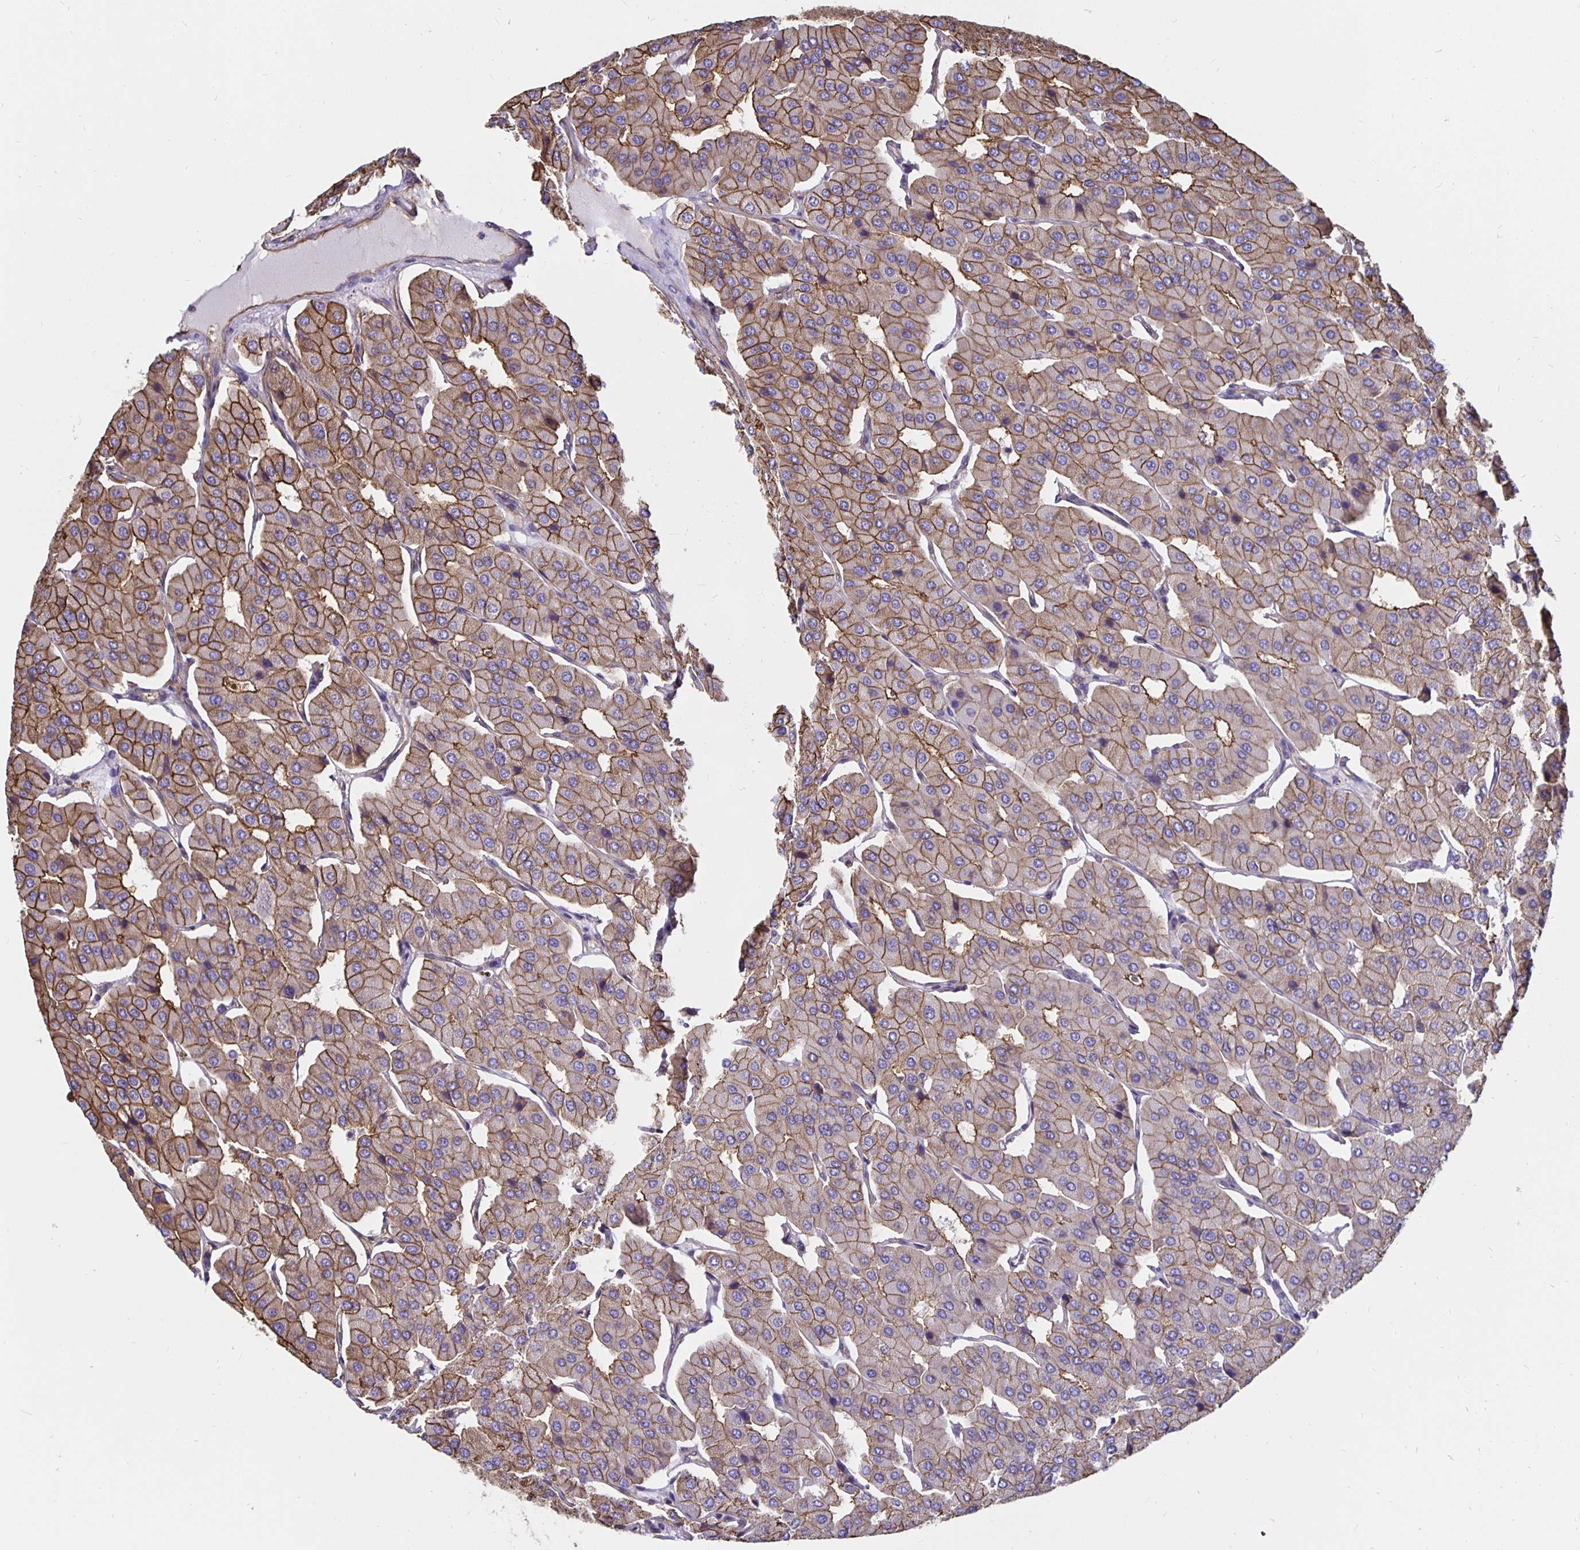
{"staining": {"intensity": "moderate", "quantity": ">75%", "location": "cytoplasmic/membranous"}, "tissue": "parathyroid gland", "cell_type": "Glandular cells", "image_type": "normal", "snomed": [{"axis": "morphology", "description": "Normal tissue, NOS"}, {"axis": "morphology", "description": "Adenoma, NOS"}, {"axis": "topography", "description": "Parathyroid gland"}], "caption": "An immunohistochemistry micrograph of unremarkable tissue is shown. Protein staining in brown shows moderate cytoplasmic/membranous positivity in parathyroid gland within glandular cells. (Stains: DAB (3,3'-diaminobenzidine) in brown, nuclei in blue, Microscopy: brightfield microscopy at high magnification).", "gene": "ARHGEF39", "patient": {"sex": "female", "age": 86}}